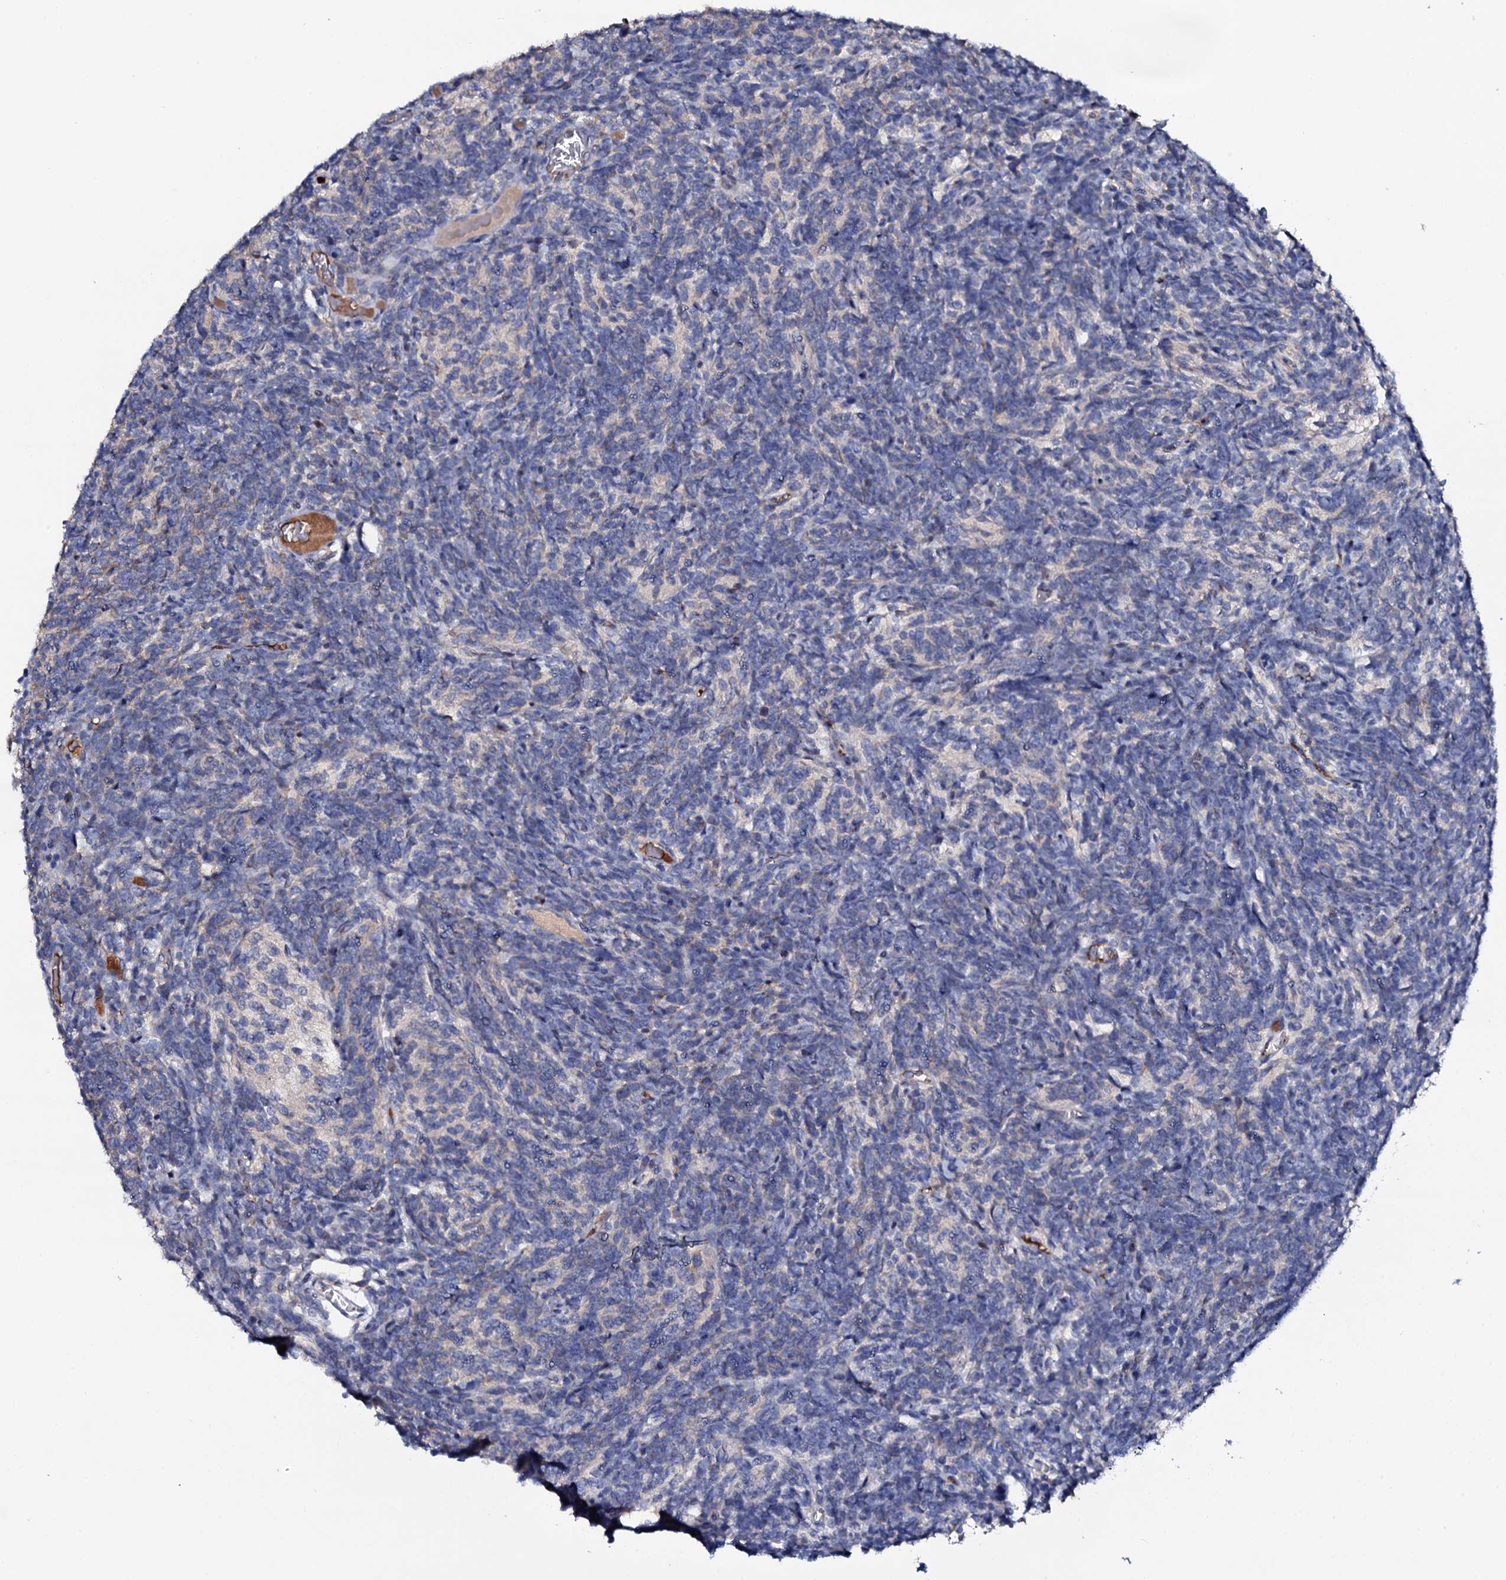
{"staining": {"intensity": "negative", "quantity": "none", "location": "none"}, "tissue": "glioma", "cell_type": "Tumor cells", "image_type": "cancer", "snomed": [{"axis": "morphology", "description": "Glioma, malignant, Low grade"}, {"axis": "topography", "description": "Brain"}], "caption": "Image shows no significant protein positivity in tumor cells of malignant glioma (low-grade).", "gene": "TCAF2", "patient": {"sex": "female", "age": 1}}